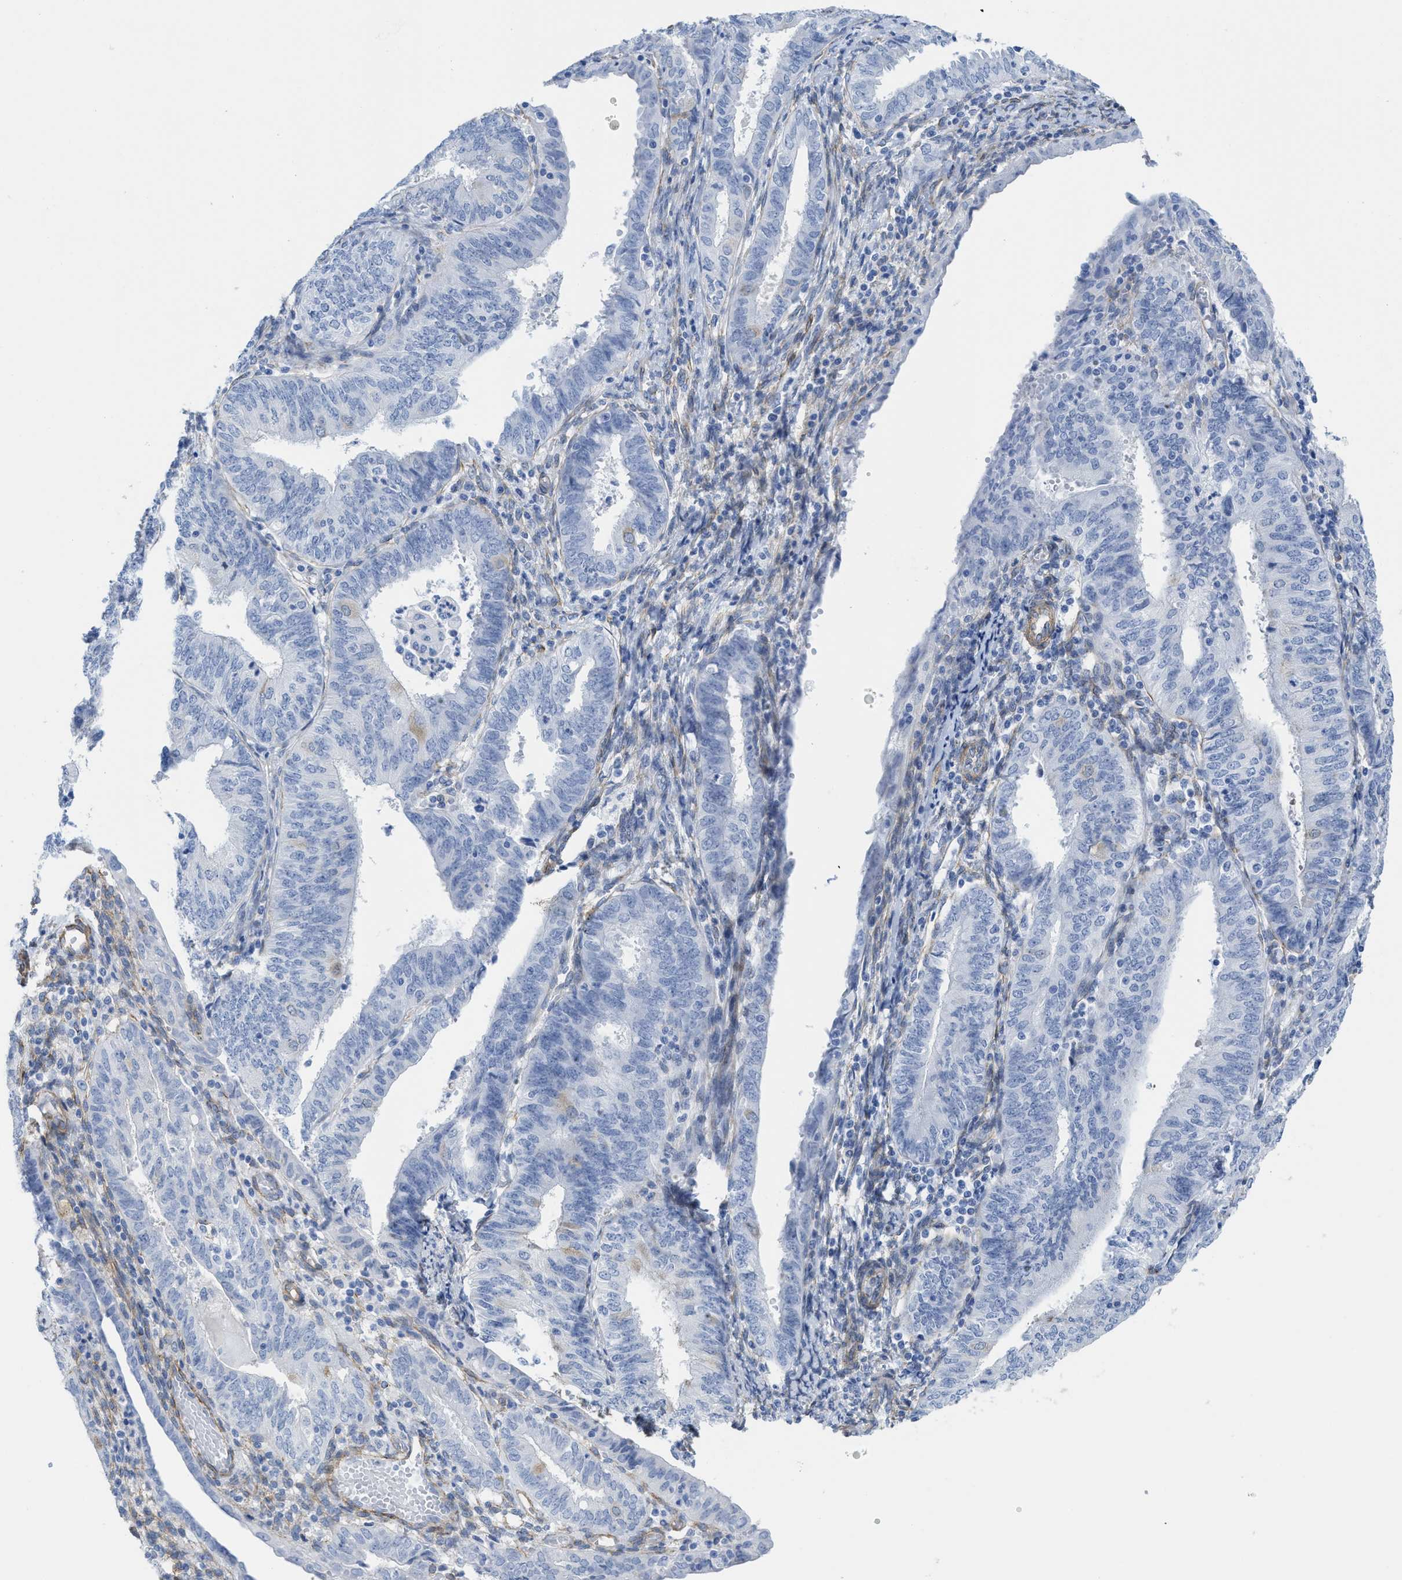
{"staining": {"intensity": "negative", "quantity": "none", "location": "none"}, "tissue": "endometrial cancer", "cell_type": "Tumor cells", "image_type": "cancer", "snomed": [{"axis": "morphology", "description": "Adenocarcinoma, NOS"}, {"axis": "topography", "description": "Endometrium"}], "caption": "DAB immunohistochemical staining of human endometrial adenocarcinoma reveals no significant staining in tumor cells. (DAB IHC, high magnification).", "gene": "TUB", "patient": {"sex": "female", "age": 58}}